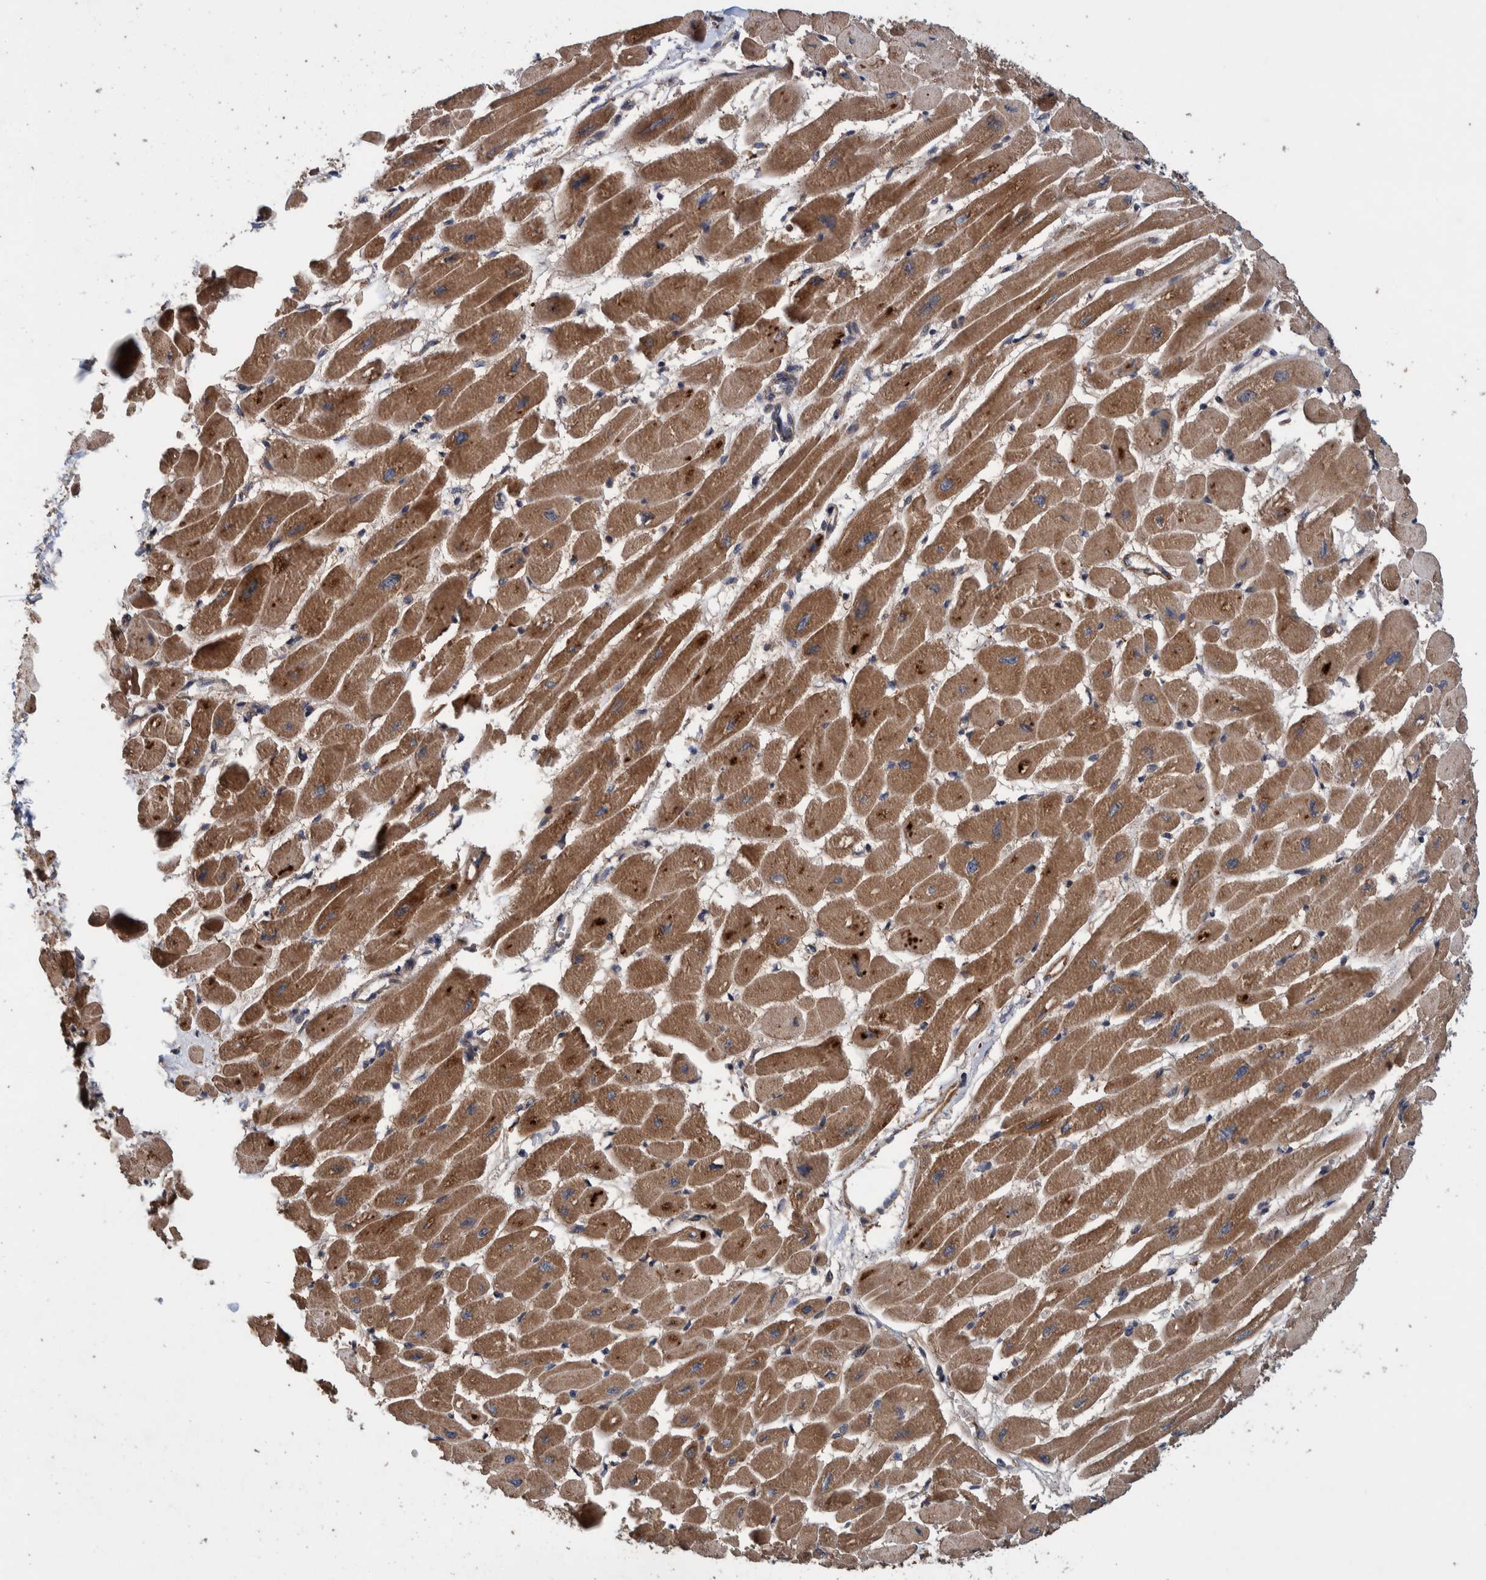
{"staining": {"intensity": "moderate", "quantity": ">75%", "location": "cytoplasmic/membranous"}, "tissue": "heart muscle", "cell_type": "Cardiomyocytes", "image_type": "normal", "snomed": [{"axis": "morphology", "description": "Normal tissue, NOS"}, {"axis": "topography", "description": "Heart"}], "caption": "IHC image of normal heart muscle: heart muscle stained using IHC exhibits medium levels of moderate protein expression localized specifically in the cytoplasmic/membranous of cardiomyocytes, appearing as a cytoplasmic/membranous brown color.", "gene": "PIK3R6", "patient": {"sex": "female", "age": 54}}